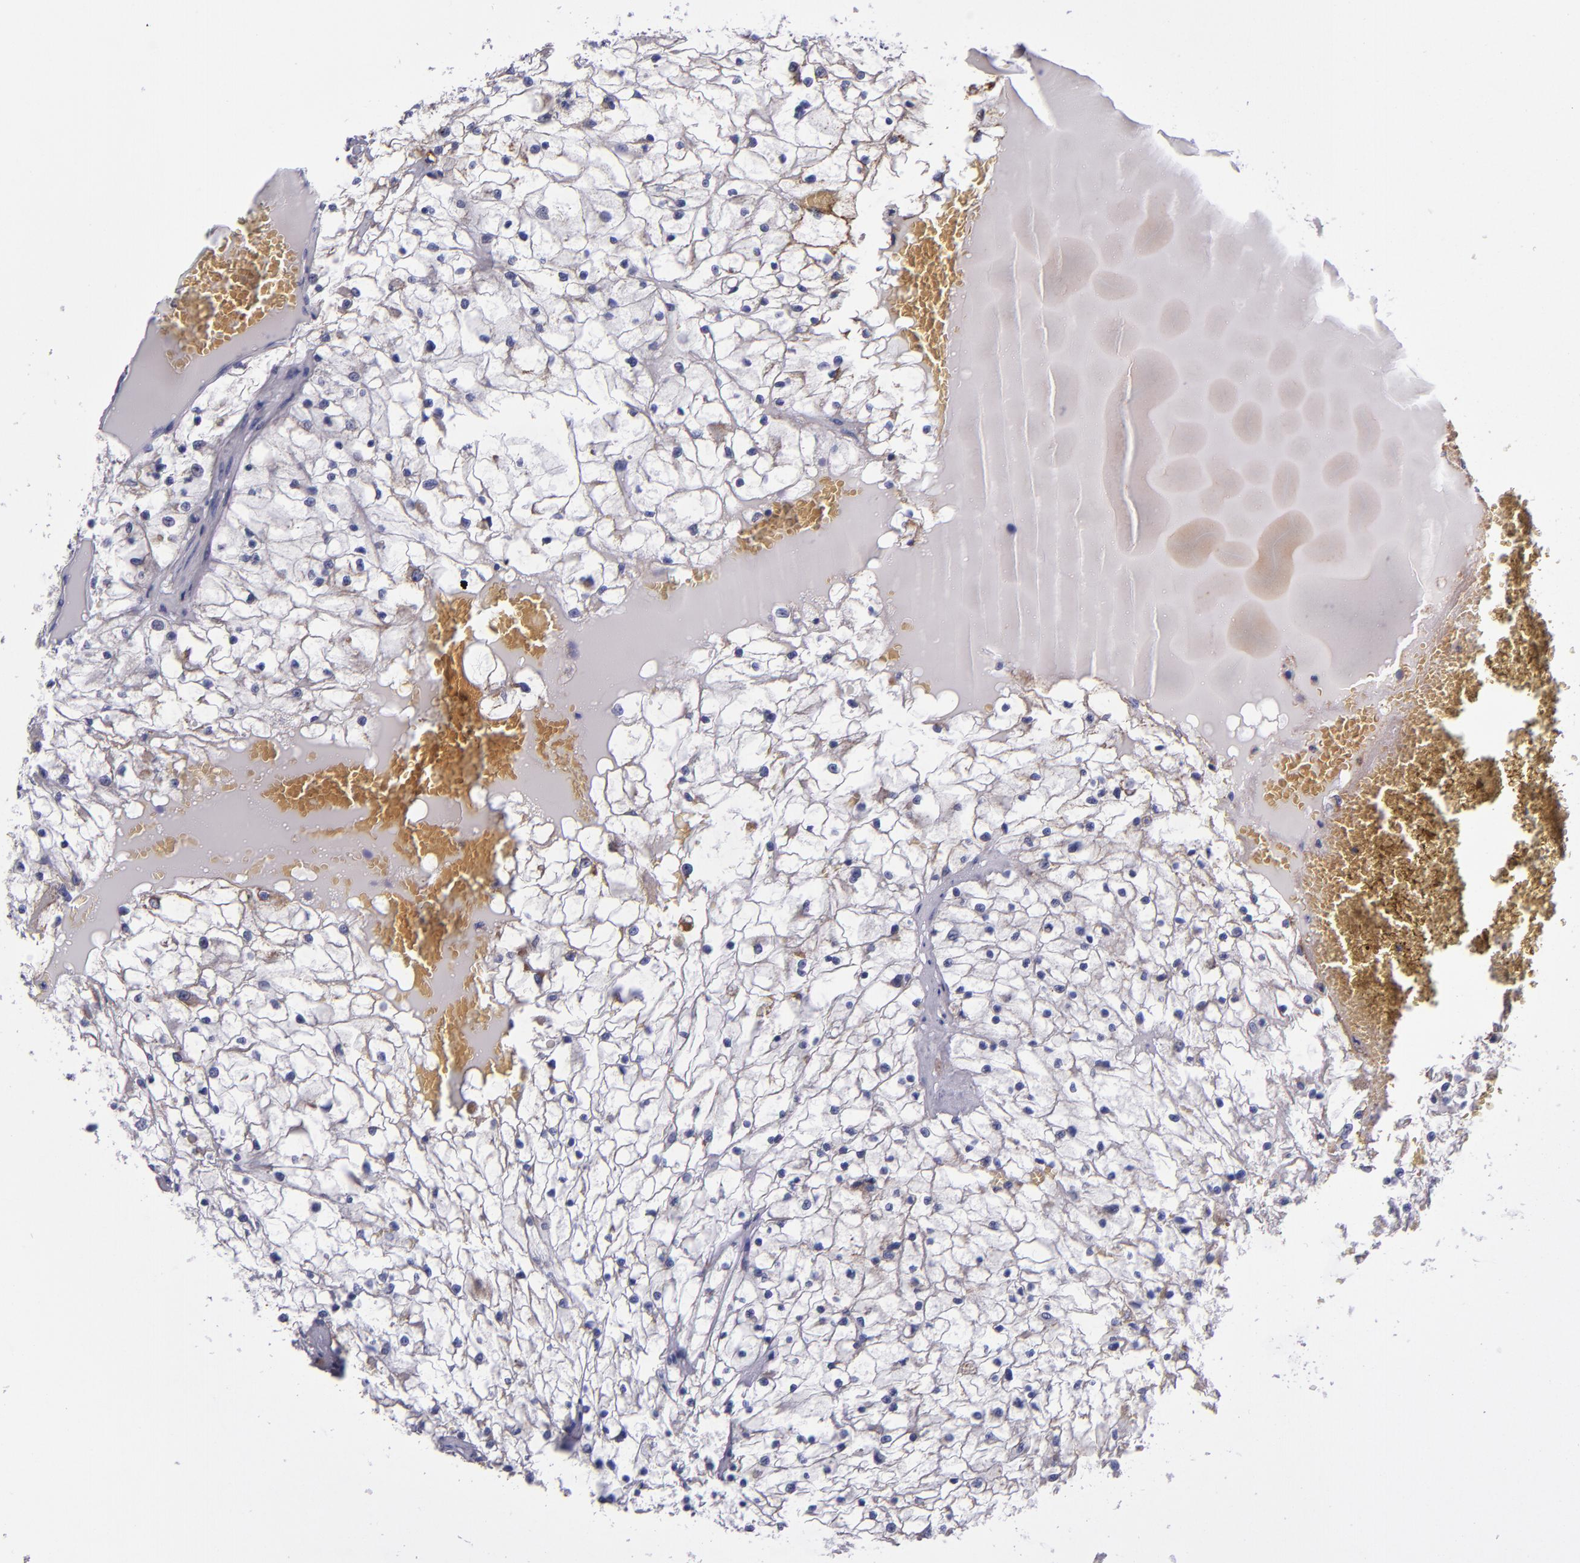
{"staining": {"intensity": "moderate", "quantity": "<25%", "location": "cytoplasmic/membranous"}, "tissue": "renal cancer", "cell_type": "Tumor cells", "image_type": "cancer", "snomed": [{"axis": "morphology", "description": "Adenocarcinoma, NOS"}, {"axis": "topography", "description": "Kidney"}], "caption": "Protein expression by immunohistochemistry reveals moderate cytoplasmic/membranous staining in about <25% of tumor cells in adenocarcinoma (renal).", "gene": "RAB41", "patient": {"sex": "male", "age": 61}}